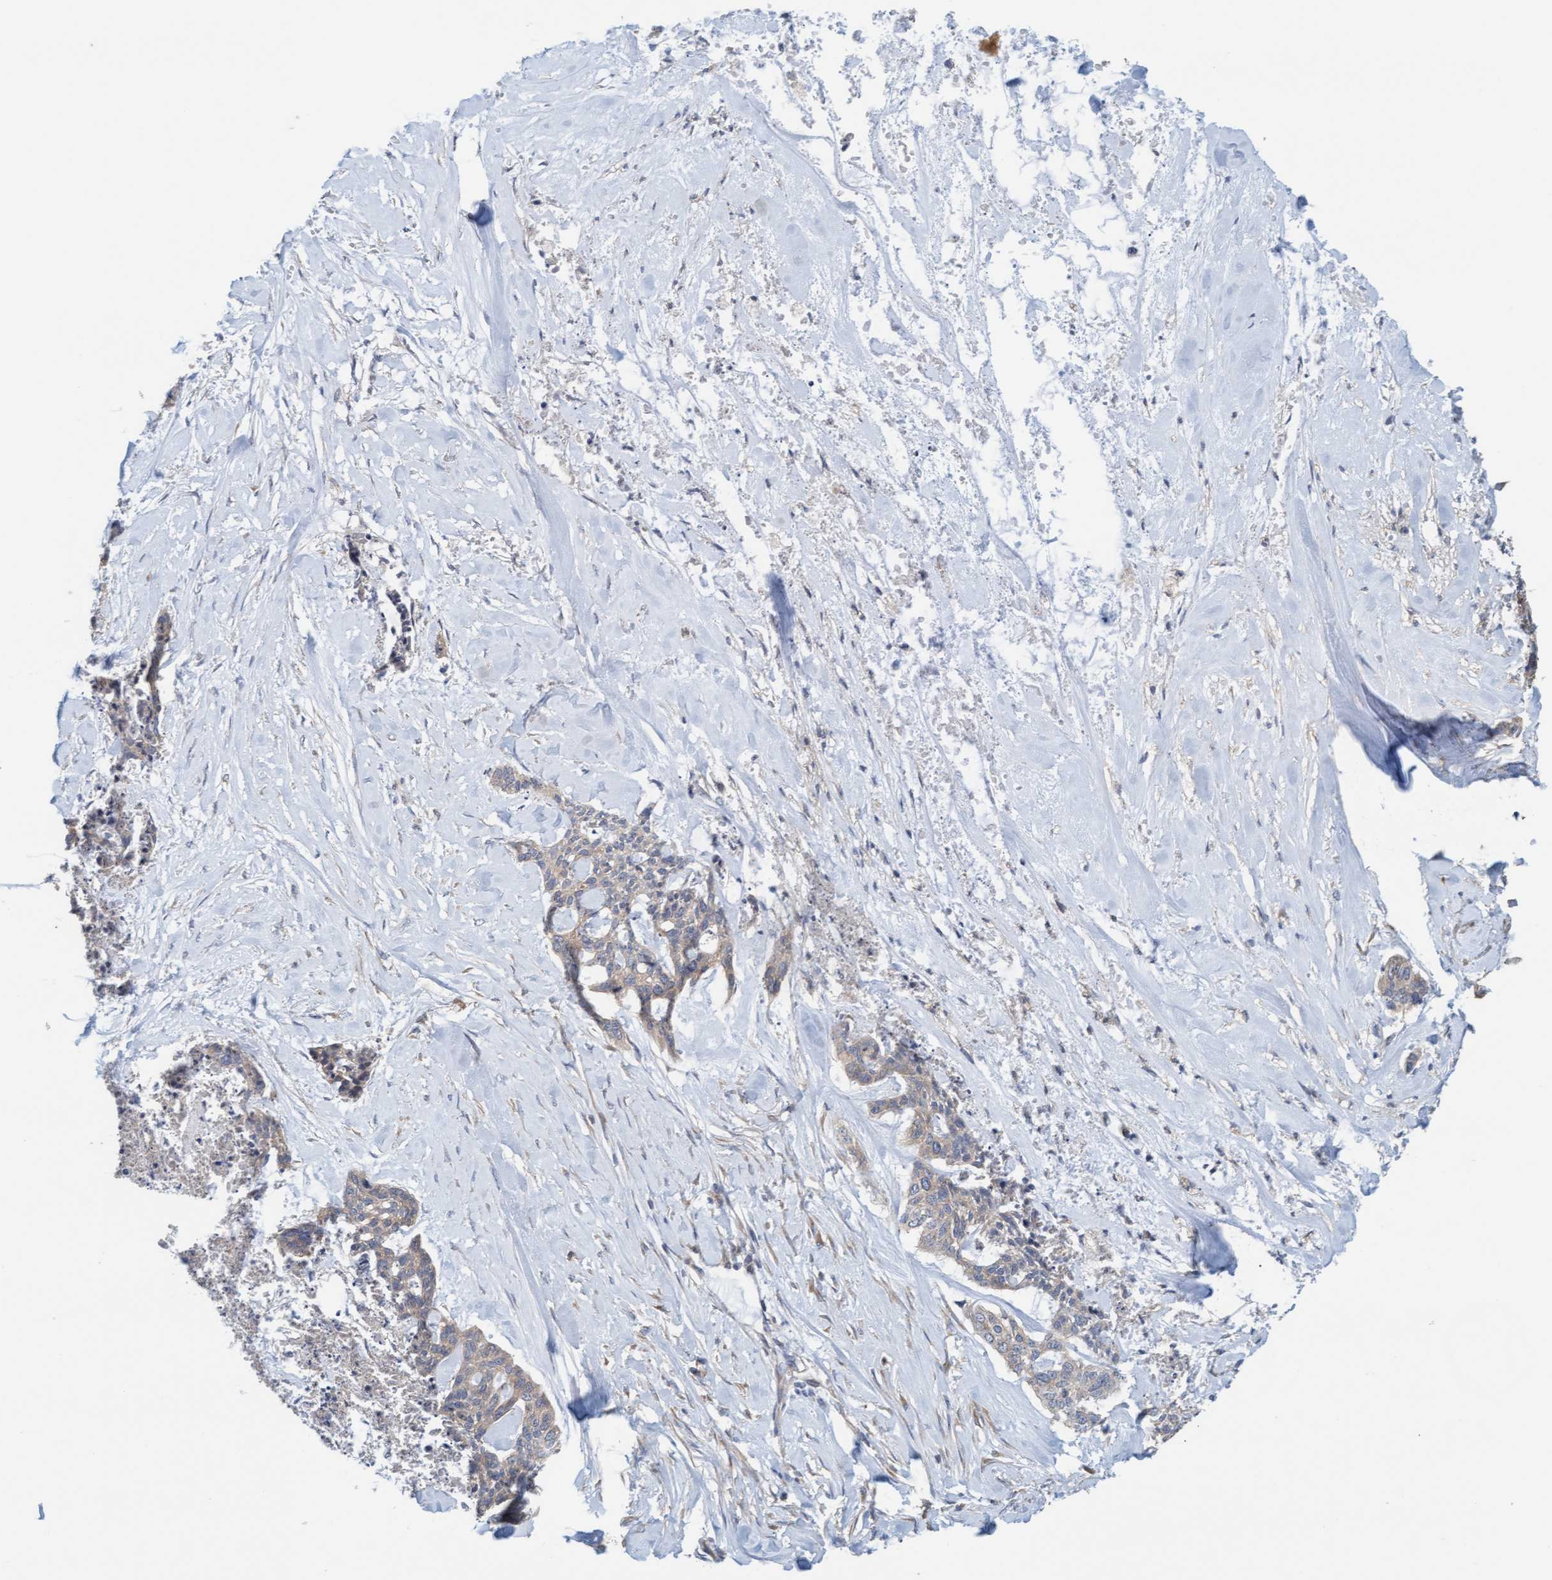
{"staining": {"intensity": "weak", "quantity": "<25%", "location": "cytoplasmic/membranous"}, "tissue": "skin cancer", "cell_type": "Tumor cells", "image_type": "cancer", "snomed": [{"axis": "morphology", "description": "Basal cell carcinoma"}, {"axis": "topography", "description": "Skin"}], "caption": "Immunohistochemistry of human basal cell carcinoma (skin) displays no expression in tumor cells.", "gene": "UBAP1", "patient": {"sex": "female", "age": 64}}